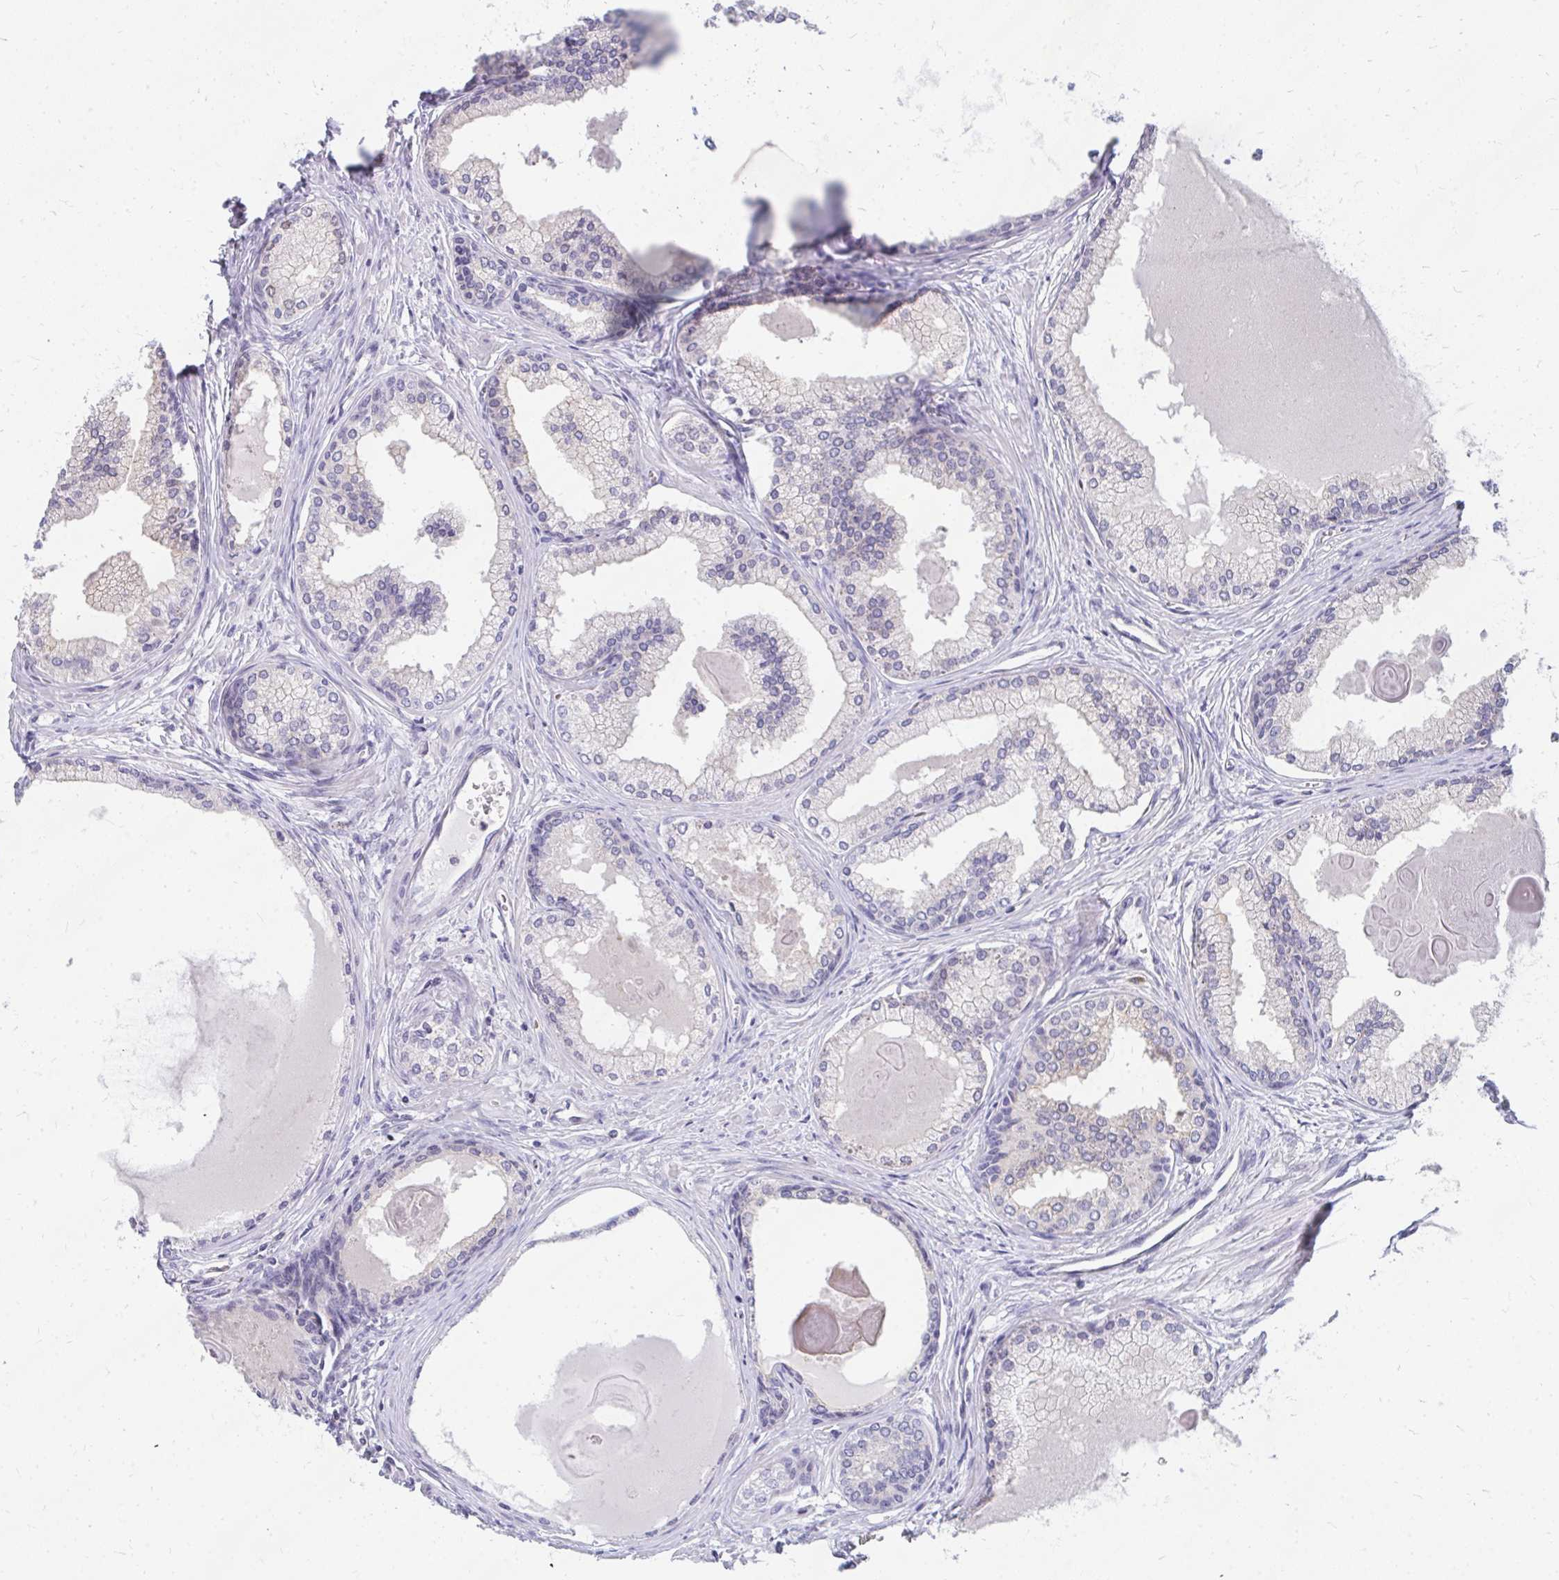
{"staining": {"intensity": "negative", "quantity": "none", "location": "none"}, "tissue": "prostate cancer", "cell_type": "Tumor cells", "image_type": "cancer", "snomed": [{"axis": "morphology", "description": "Adenocarcinoma, High grade"}, {"axis": "topography", "description": "Prostate"}], "caption": "IHC image of neoplastic tissue: human prostate cancer stained with DAB shows no significant protein positivity in tumor cells. (DAB (3,3'-diaminobenzidine) IHC with hematoxylin counter stain).", "gene": "FAM9A", "patient": {"sex": "male", "age": 68}}